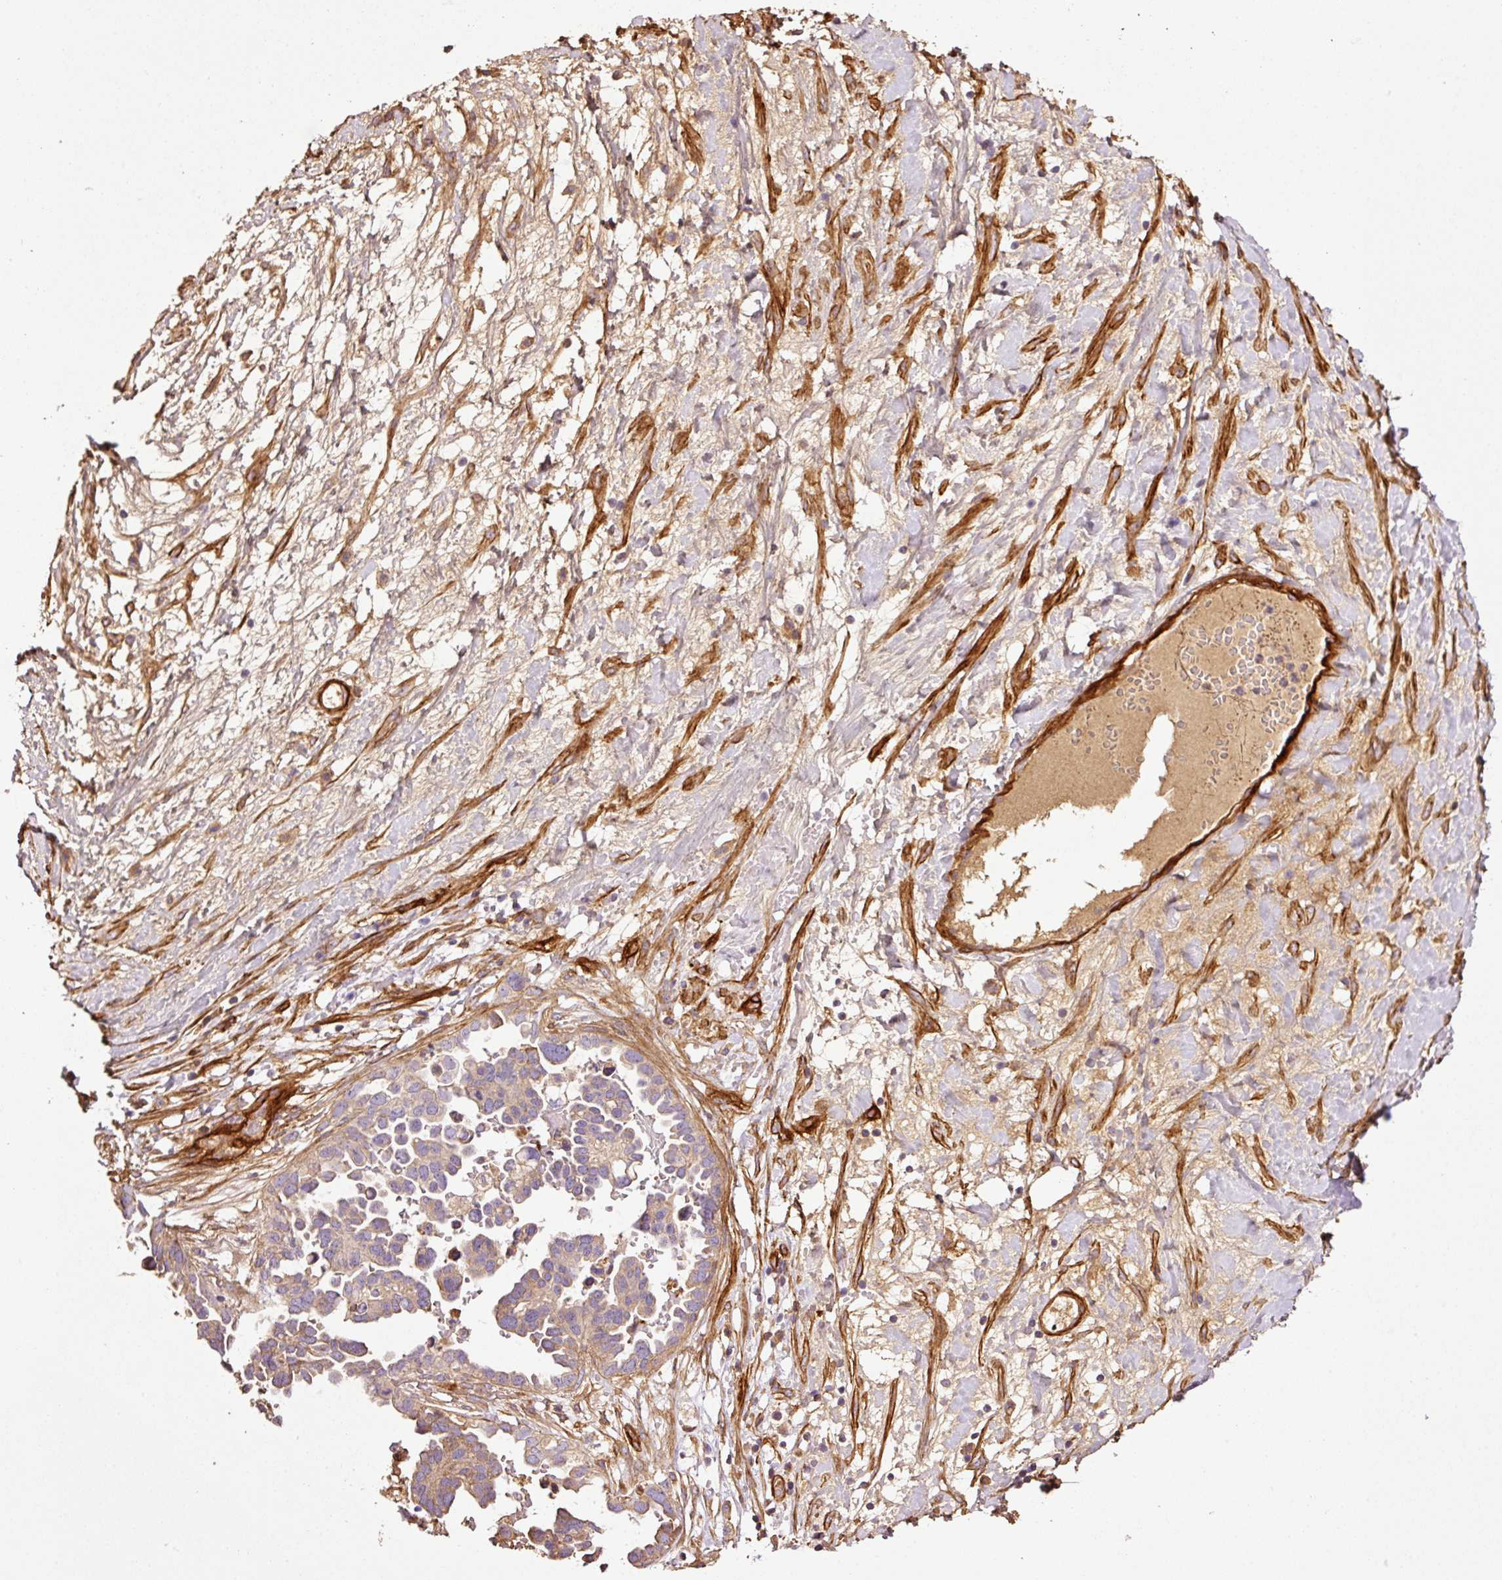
{"staining": {"intensity": "weak", "quantity": "25%-75%", "location": "cytoplasmic/membranous"}, "tissue": "ovarian cancer", "cell_type": "Tumor cells", "image_type": "cancer", "snomed": [{"axis": "morphology", "description": "Cystadenocarcinoma, serous, NOS"}, {"axis": "topography", "description": "Ovary"}], "caption": "A brown stain highlights weak cytoplasmic/membranous expression of a protein in human serous cystadenocarcinoma (ovarian) tumor cells.", "gene": "NID2", "patient": {"sex": "female", "age": 54}}